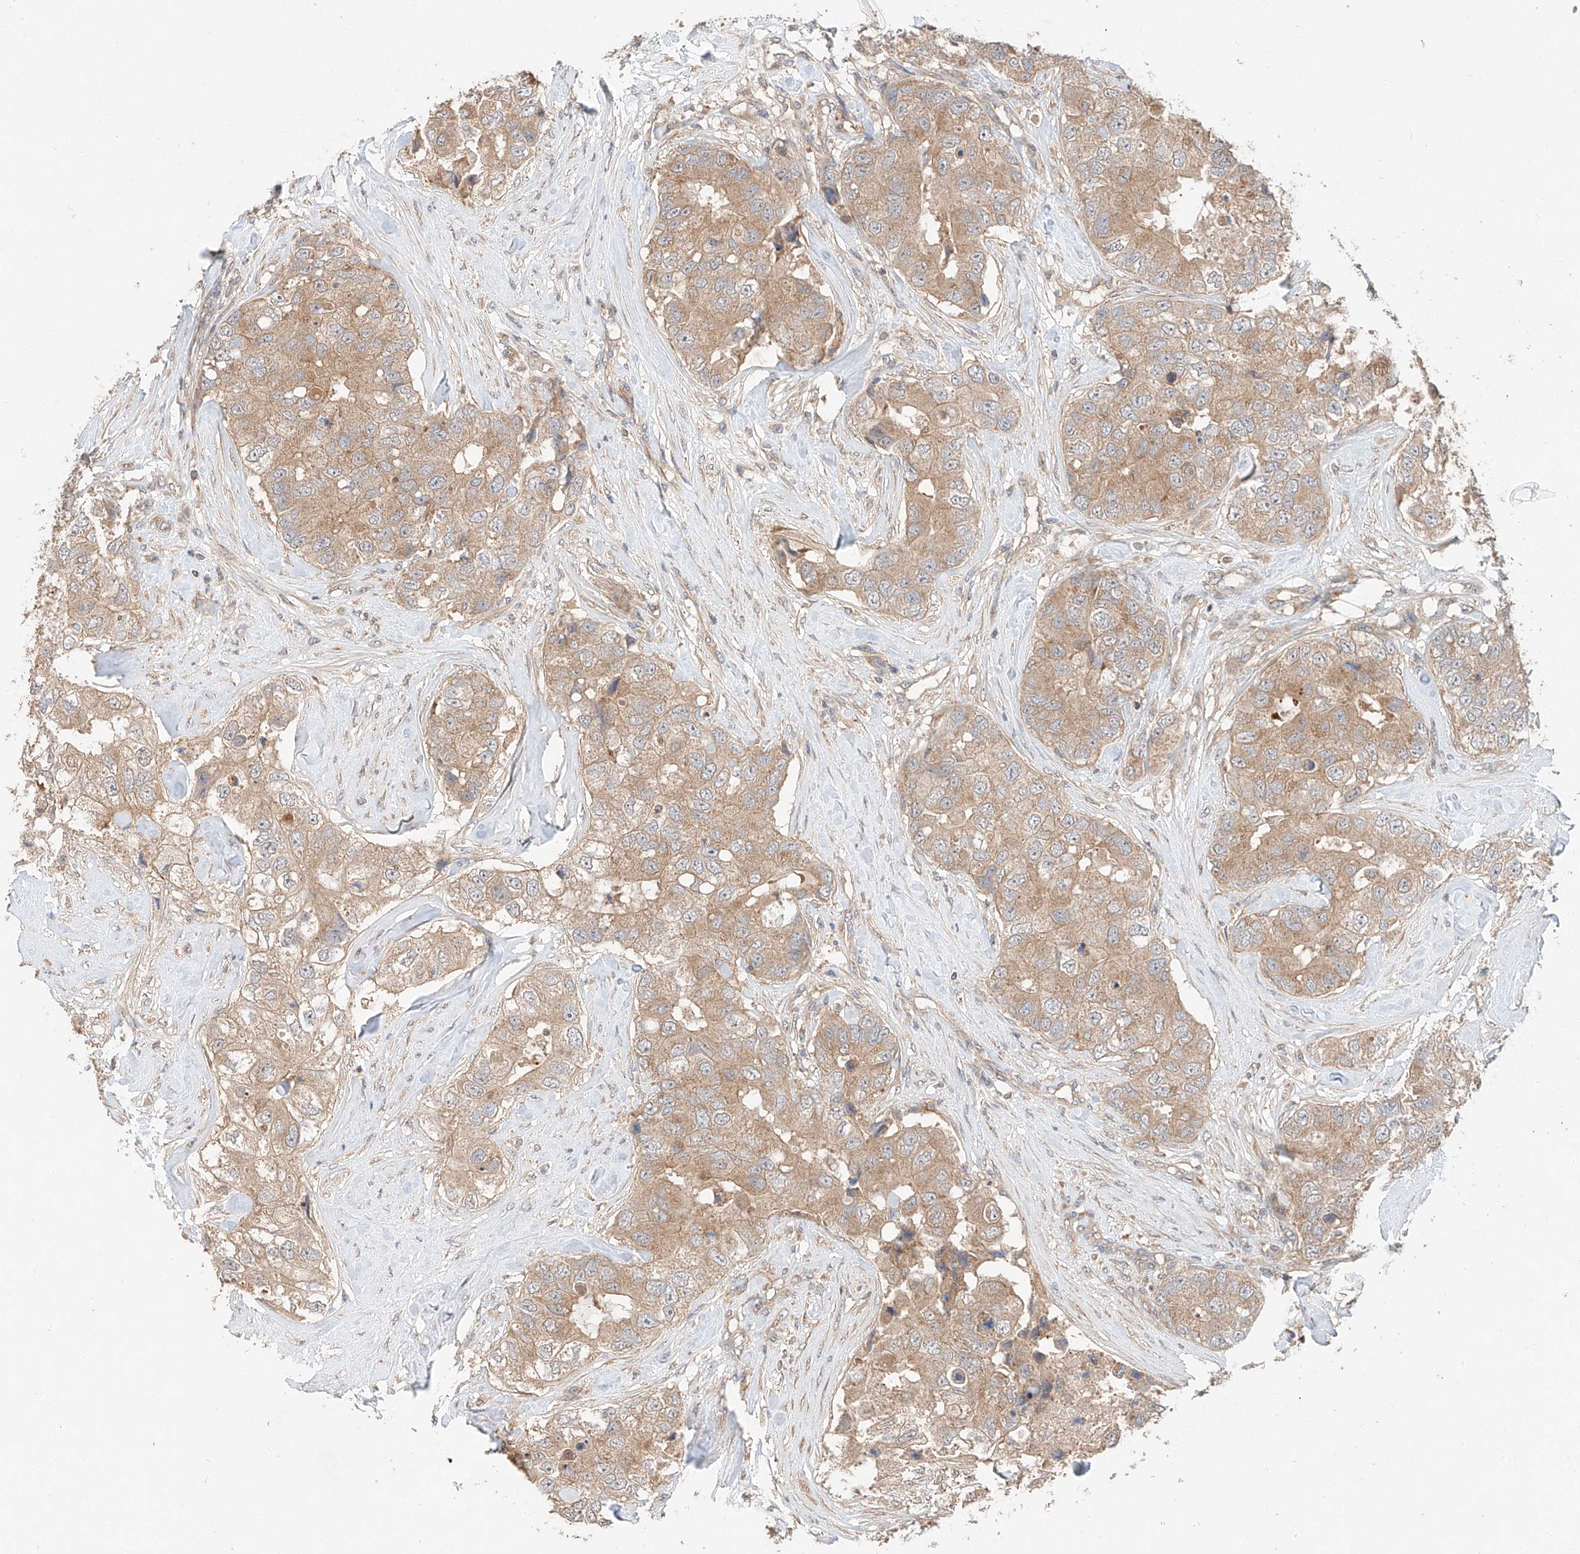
{"staining": {"intensity": "weak", "quantity": ">75%", "location": "cytoplasmic/membranous"}, "tissue": "breast cancer", "cell_type": "Tumor cells", "image_type": "cancer", "snomed": [{"axis": "morphology", "description": "Duct carcinoma"}, {"axis": "topography", "description": "Breast"}], "caption": "Immunohistochemical staining of breast cancer (intraductal carcinoma) displays low levels of weak cytoplasmic/membranous staining in about >75% of tumor cells. The protein of interest is shown in brown color, while the nuclei are stained blue.", "gene": "XPNPEP1", "patient": {"sex": "female", "age": 62}}